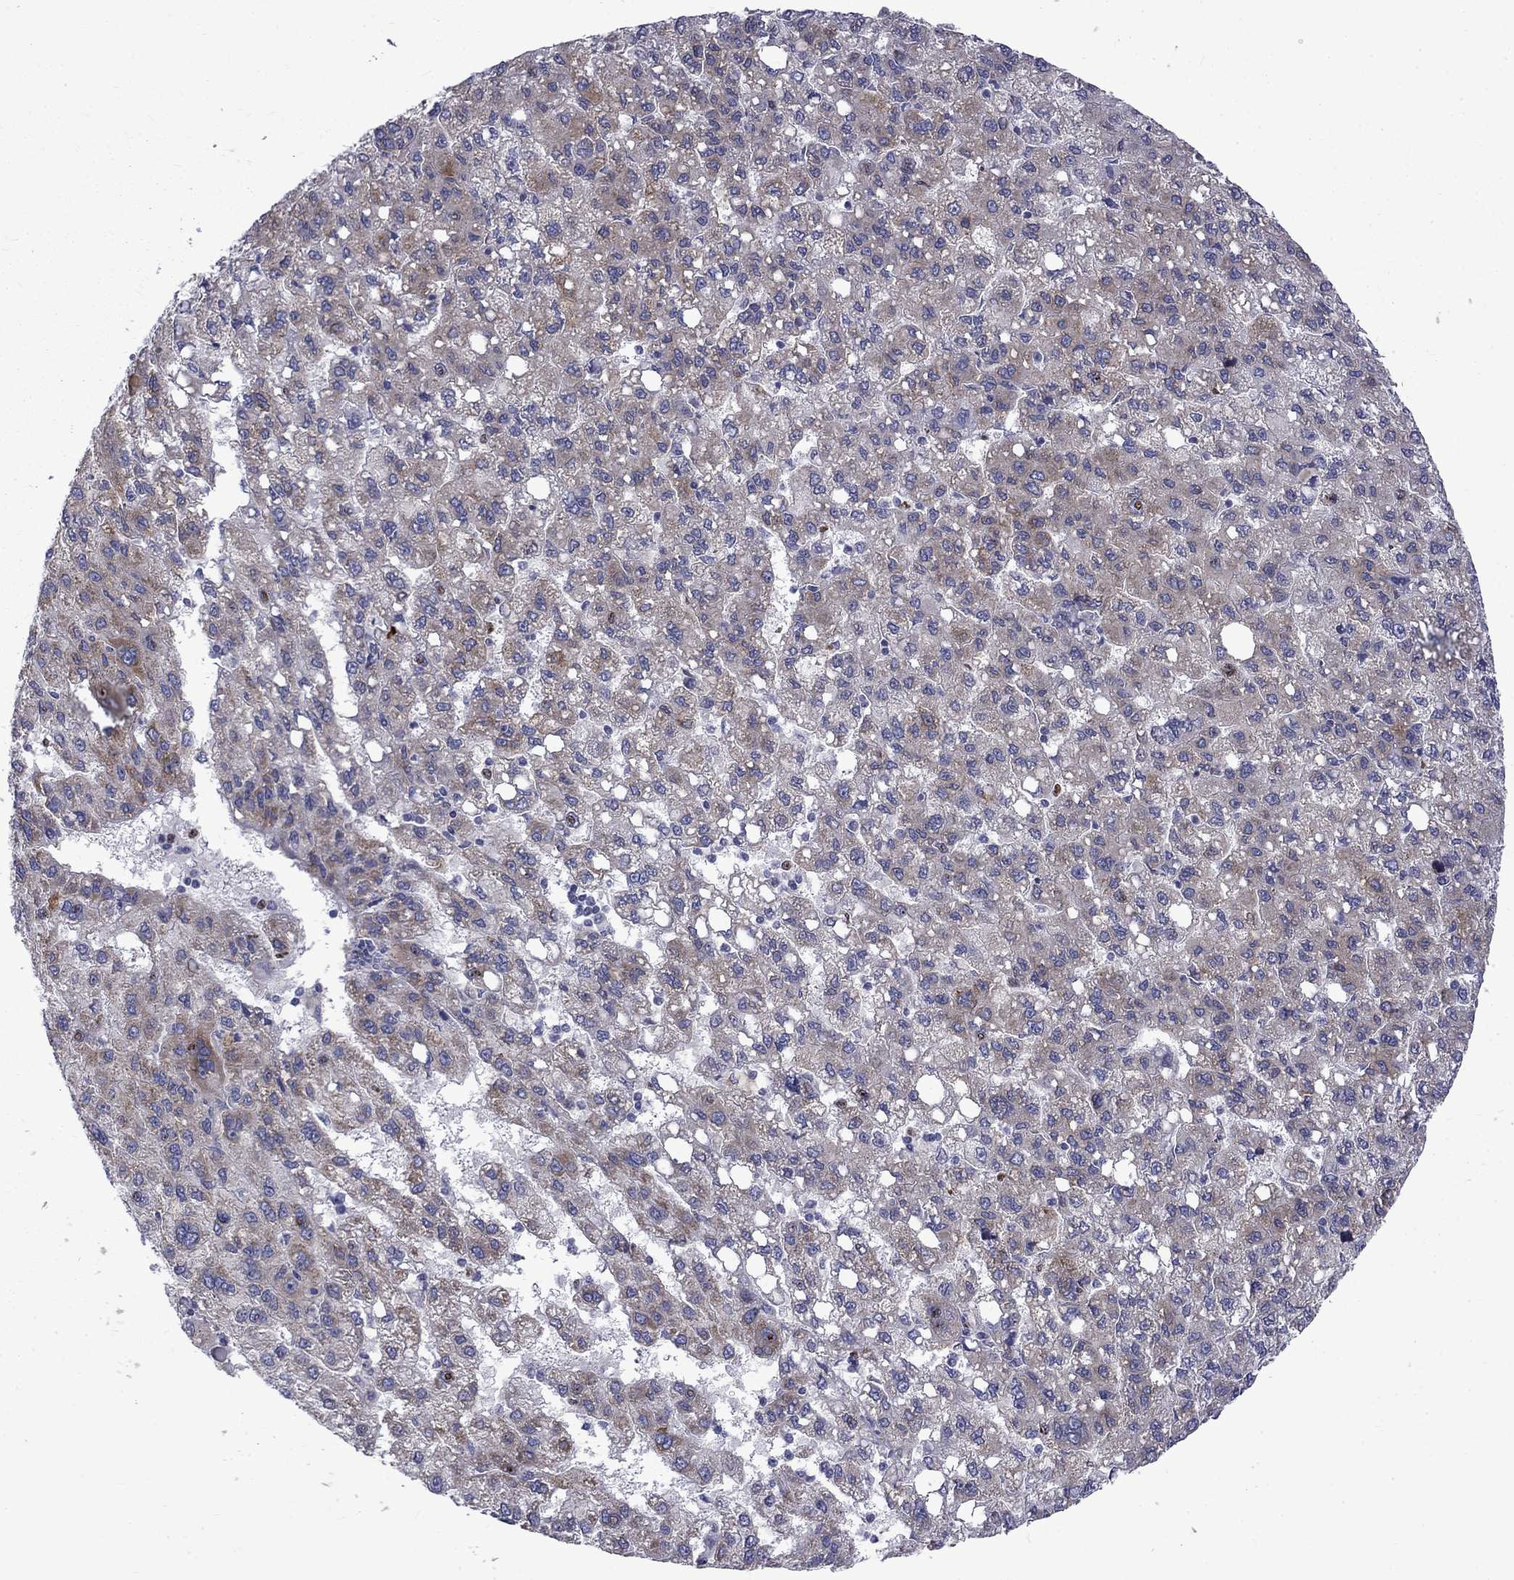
{"staining": {"intensity": "moderate", "quantity": "25%-75%", "location": "cytoplasmic/membranous"}, "tissue": "liver cancer", "cell_type": "Tumor cells", "image_type": "cancer", "snomed": [{"axis": "morphology", "description": "Carcinoma, Hepatocellular, NOS"}, {"axis": "topography", "description": "Liver"}], "caption": "The immunohistochemical stain highlights moderate cytoplasmic/membranous expression in tumor cells of liver hepatocellular carcinoma tissue. The protein of interest is stained brown, and the nuclei are stained in blue (DAB IHC with brightfield microscopy, high magnification).", "gene": "PABPC4", "patient": {"sex": "female", "age": 82}}